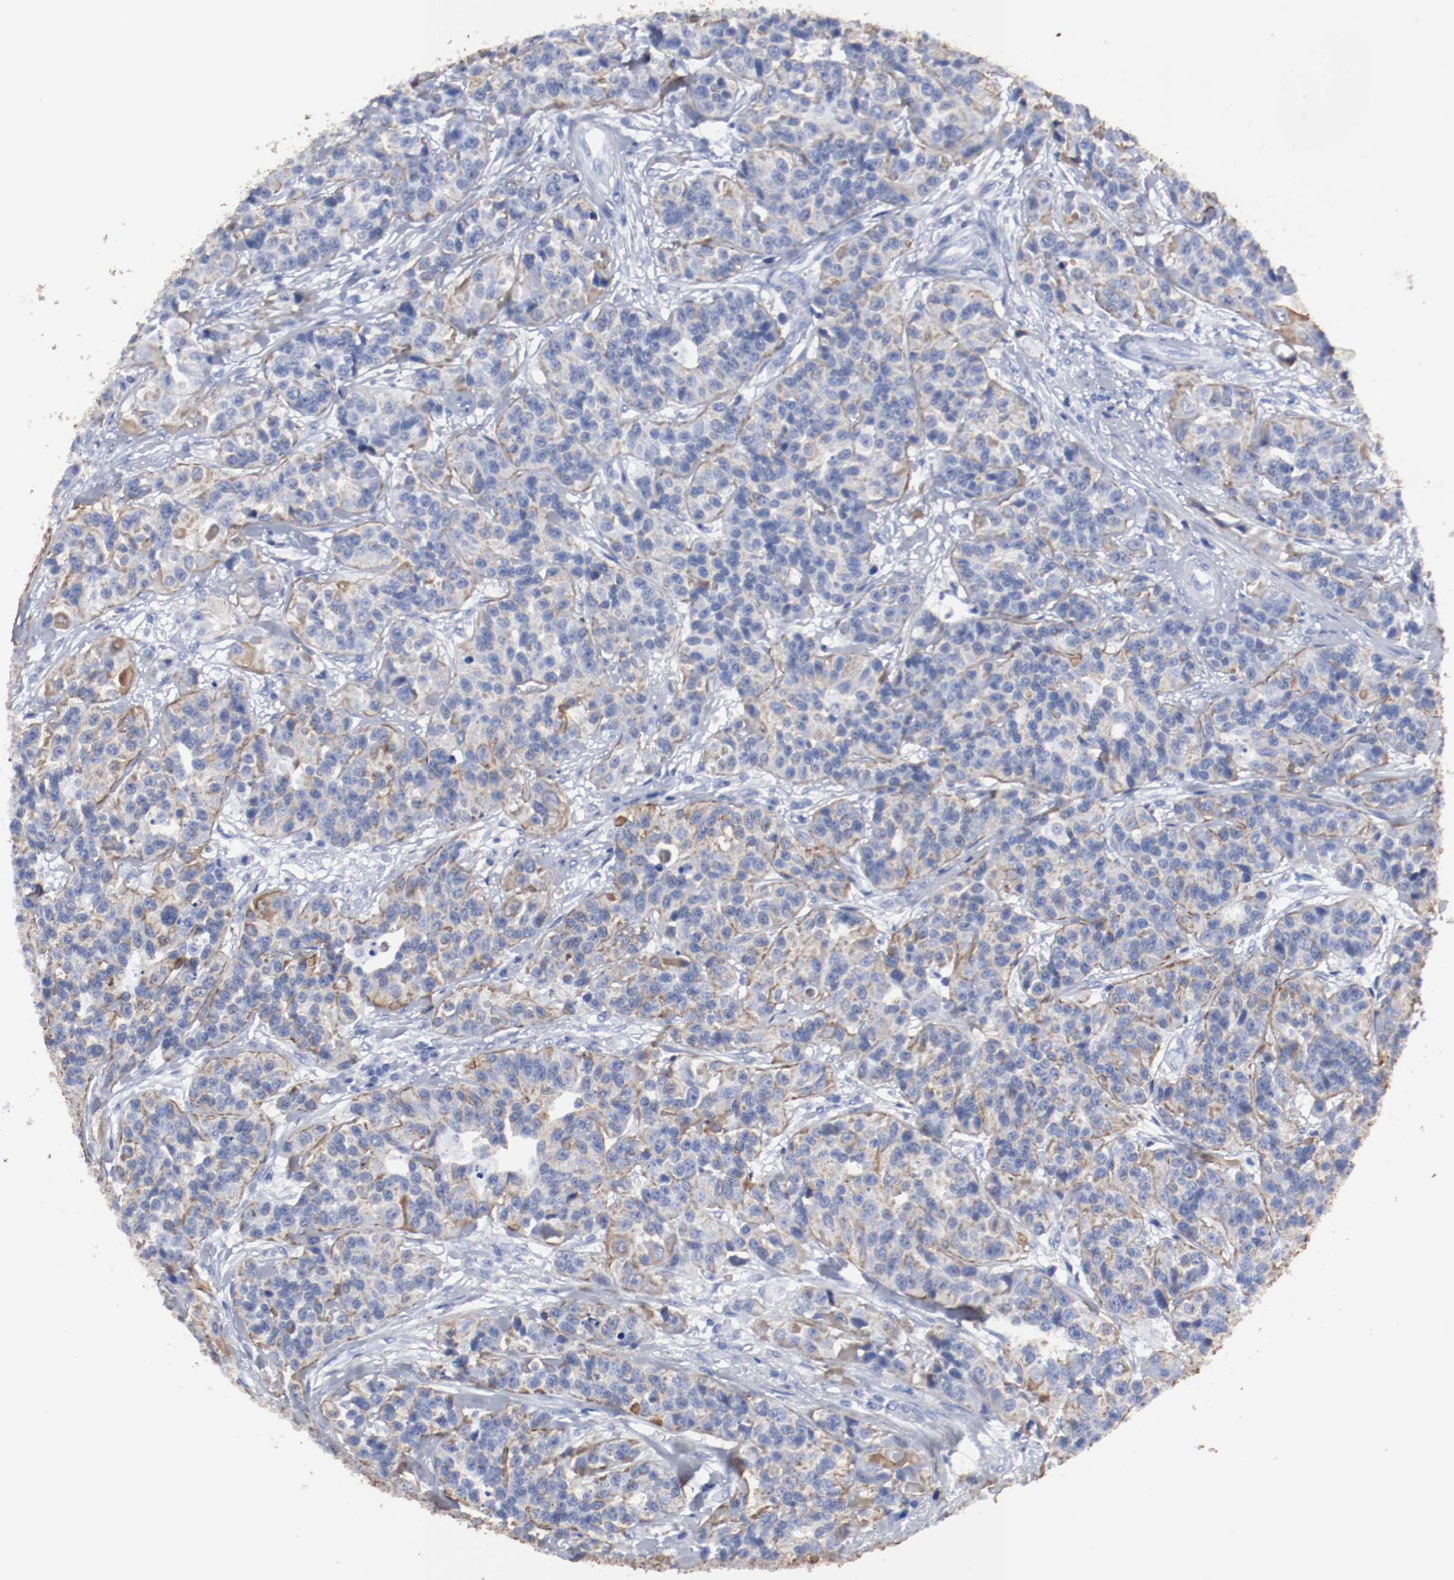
{"staining": {"intensity": "moderate", "quantity": "25%-75%", "location": "cytoplasmic/membranous"}, "tissue": "urothelial cancer", "cell_type": "Tumor cells", "image_type": "cancer", "snomed": [{"axis": "morphology", "description": "Urothelial carcinoma, High grade"}, {"axis": "topography", "description": "Urinary bladder"}], "caption": "The immunohistochemical stain shows moderate cytoplasmic/membranous expression in tumor cells of urothelial cancer tissue.", "gene": "TSPAN6", "patient": {"sex": "female", "age": 81}}